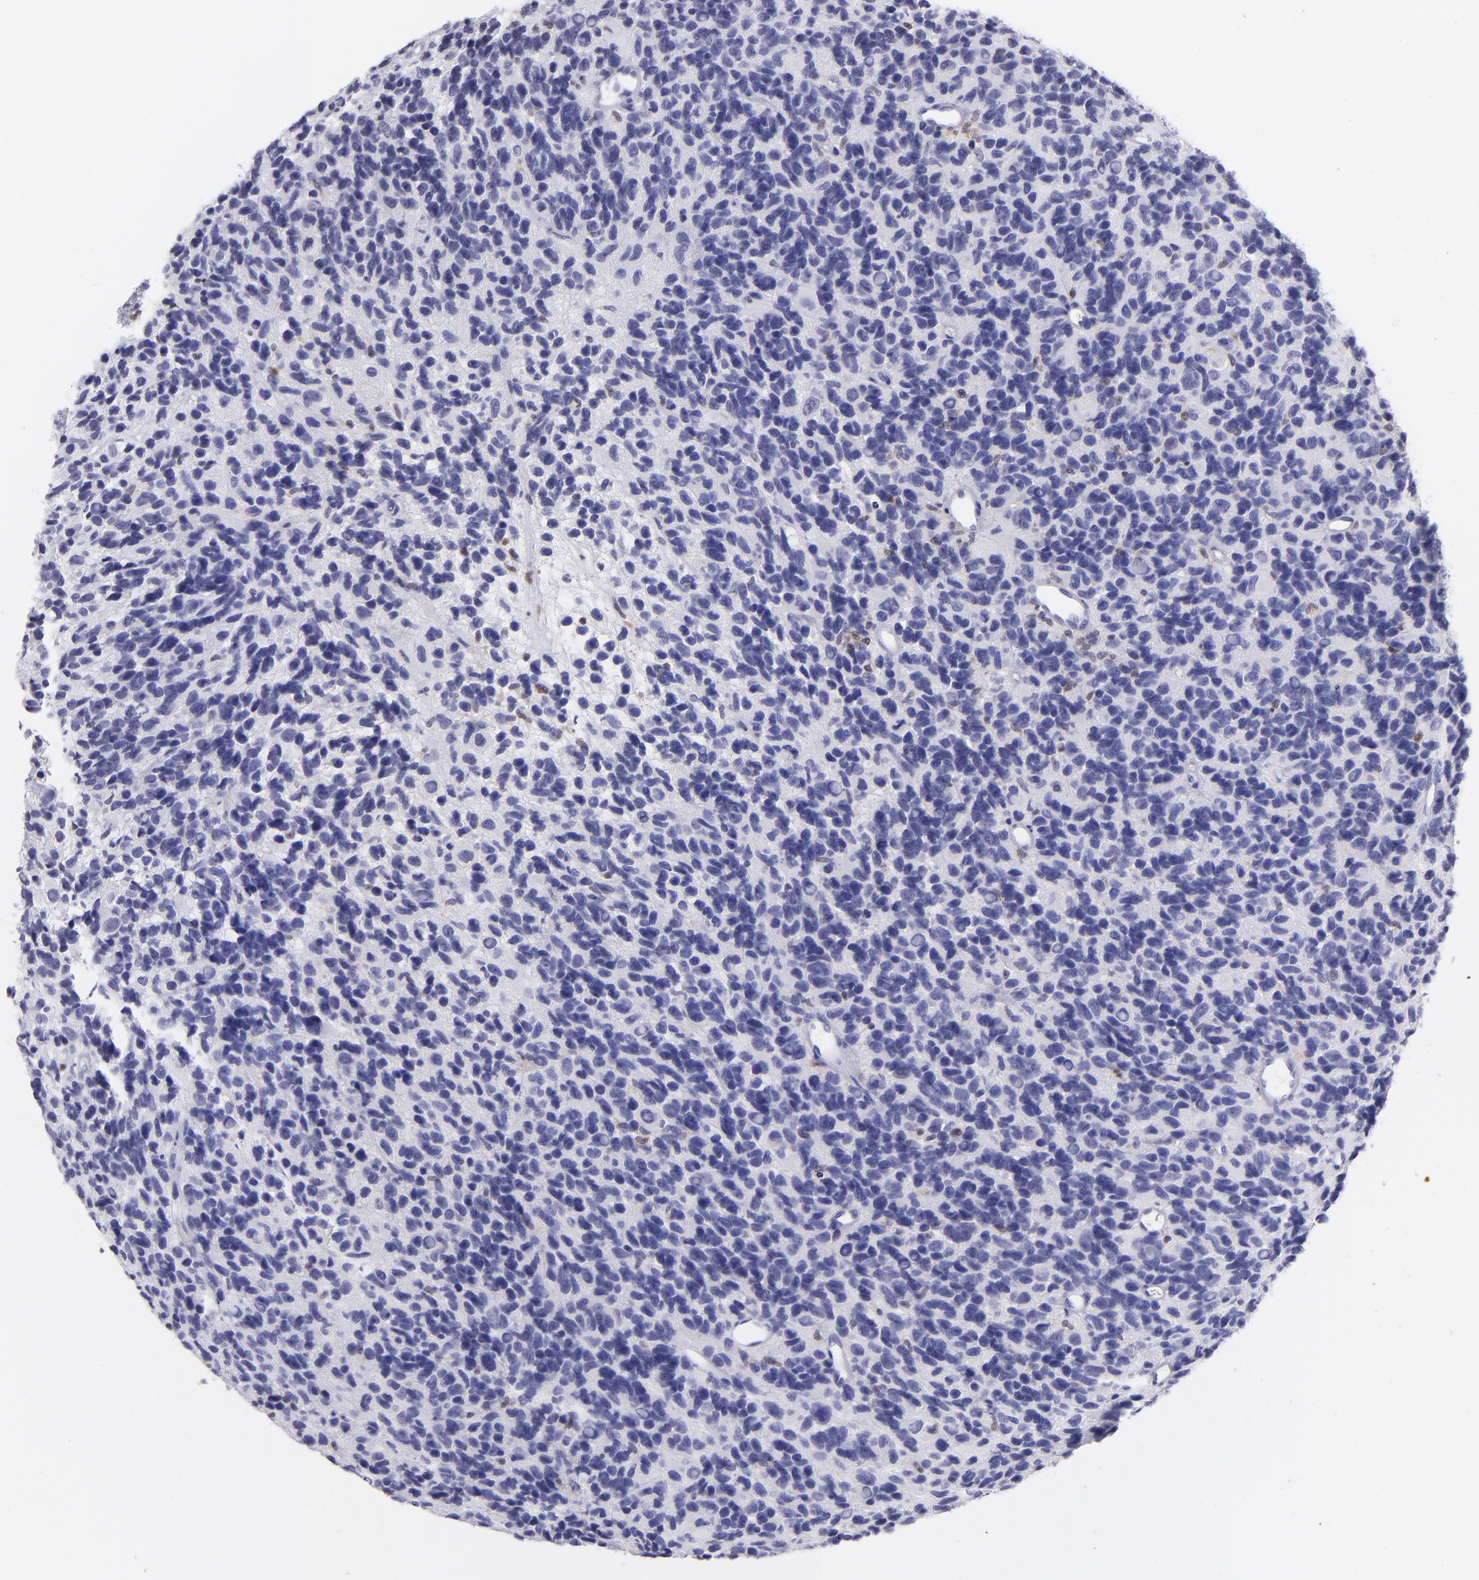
{"staining": {"intensity": "negative", "quantity": "none", "location": "none"}, "tissue": "glioma", "cell_type": "Tumor cells", "image_type": "cancer", "snomed": [{"axis": "morphology", "description": "Glioma, malignant, High grade"}, {"axis": "topography", "description": "Brain"}], "caption": "Photomicrograph shows no protein positivity in tumor cells of glioma tissue.", "gene": "MITF", "patient": {"sex": "male", "age": 77}}